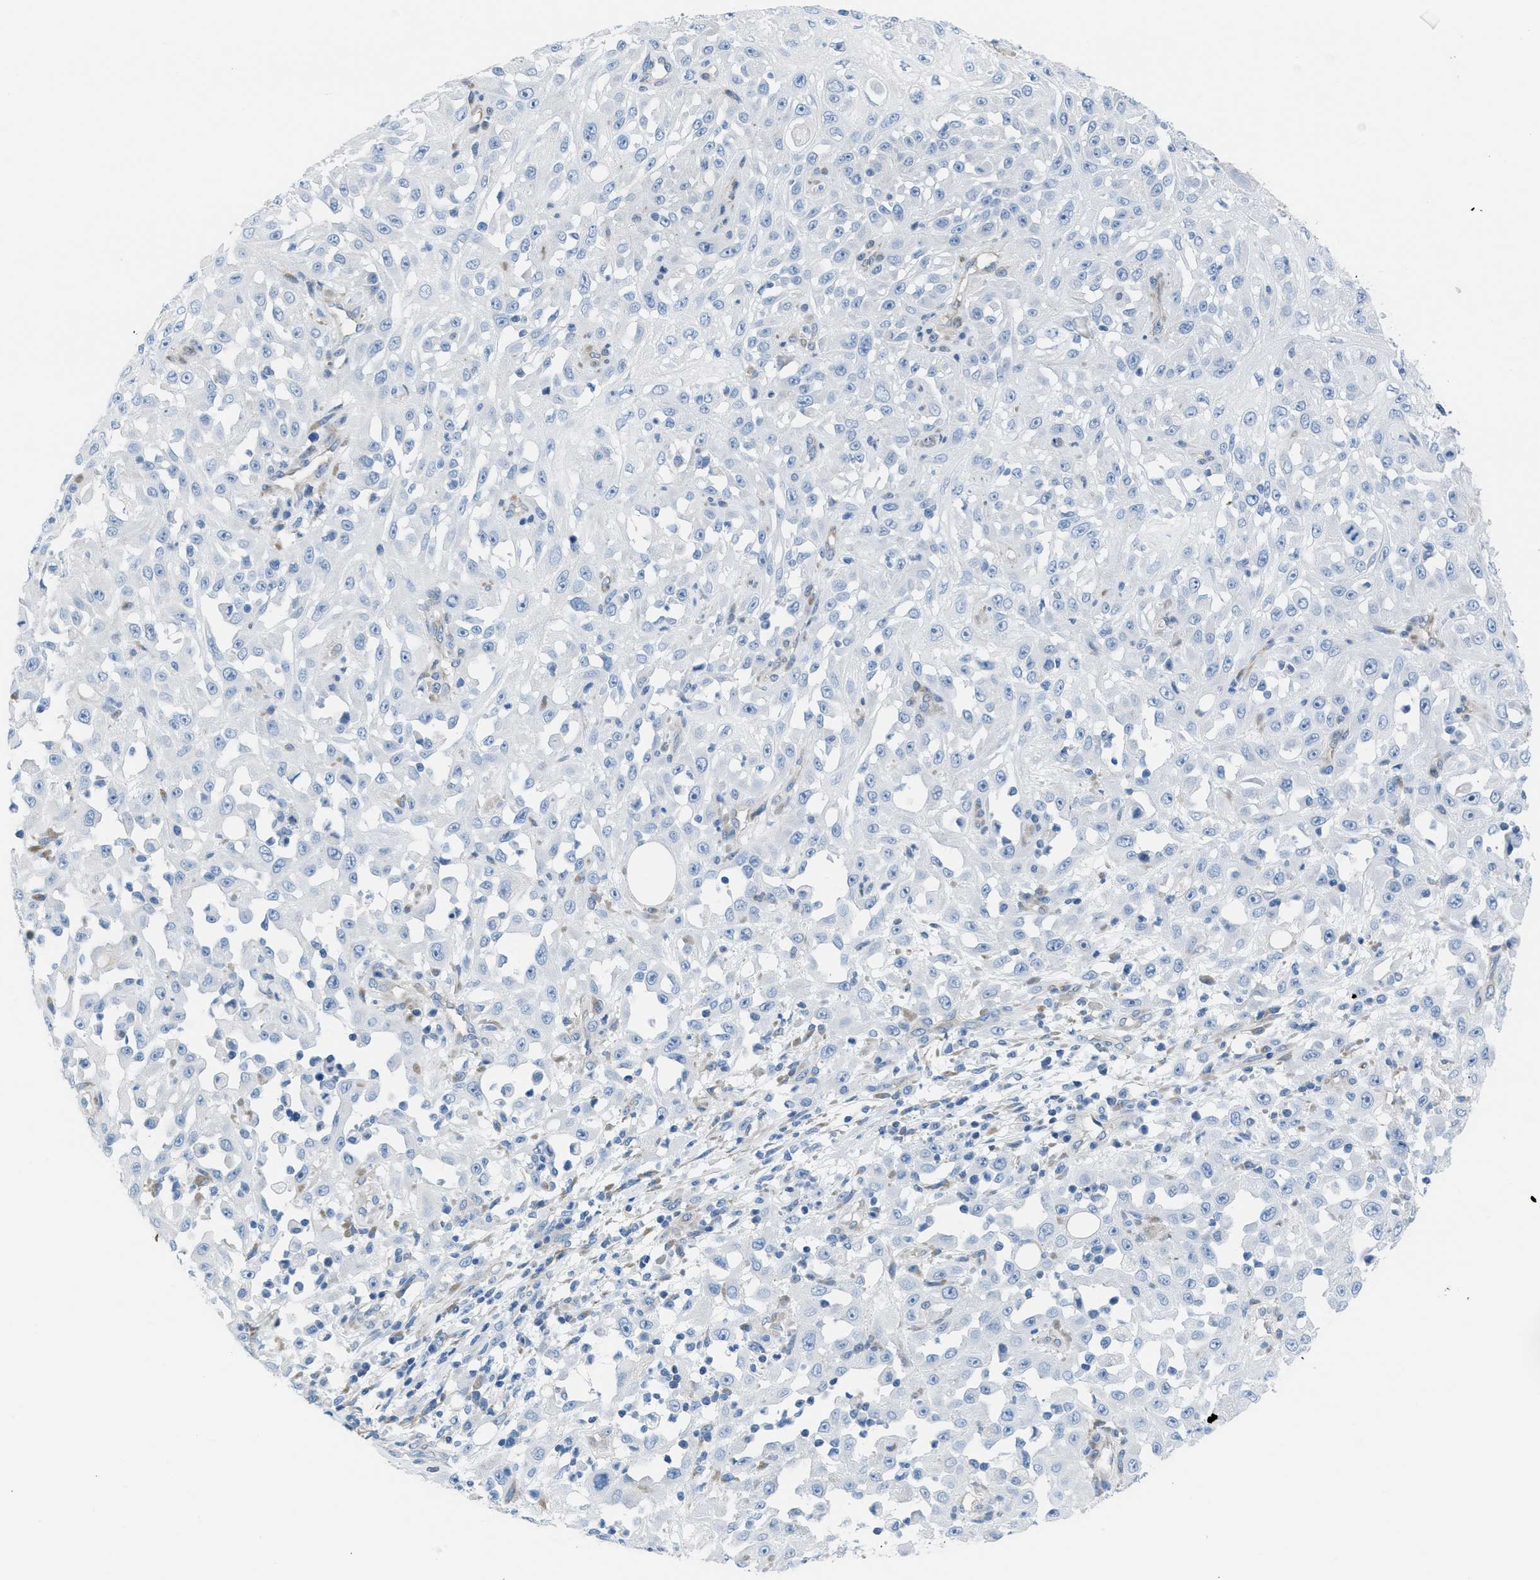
{"staining": {"intensity": "negative", "quantity": "none", "location": "none"}, "tissue": "skin cancer", "cell_type": "Tumor cells", "image_type": "cancer", "snomed": [{"axis": "morphology", "description": "Squamous cell carcinoma, NOS"}, {"axis": "morphology", "description": "Squamous cell carcinoma, metastatic, NOS"}, {"axis": "topography", "description": "Skin"}, {"axis": "topography", "description": "Lymph node"}], "caption": "Immunohistochemical staining of skin cancer demonstrates no significant positivity in tumor cells. (DAB immunohistochemistry (IHC), high magnification).", "gene": "ASGR1", "patient": {"sex": "male", "age": 75}}